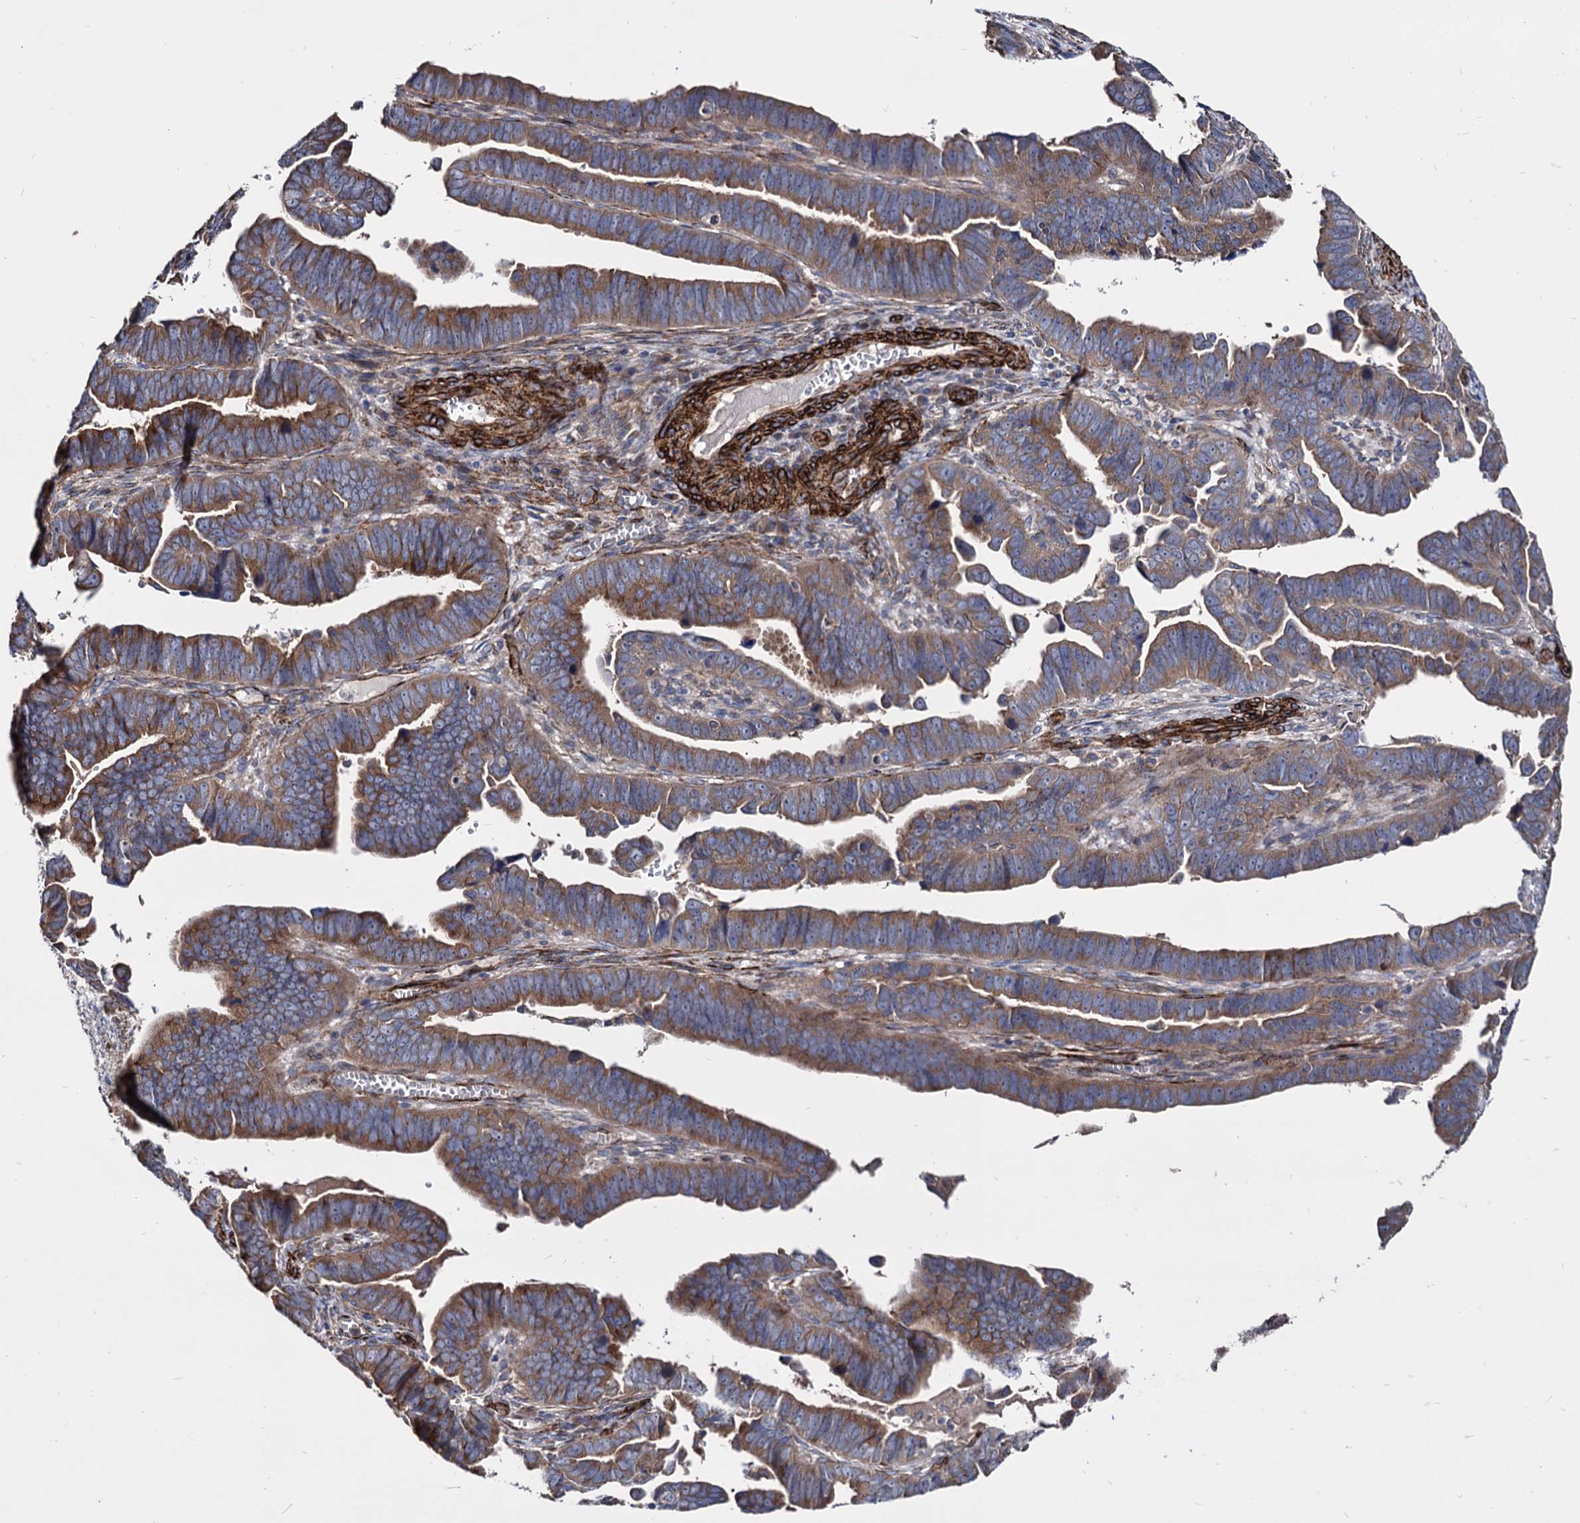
{"staining": {"intensity": "moderate", "quantity": ">75%", "location": "cytoplasmic/membranous"}, "tissue": "endometrial cancer", "cell_type": "Tumor cells", "image_type": "cancer", "snomed": [{"axis": "morphology", "description": "Adenocarcinoma, NOS"}, {"axis": "topography", "description": "Endometrium"}], "caption": "The histopathology image exhibits staining of endometrial adenocarcinoma, revealing moderate cytoplasmic/membranous protein positivity (brown color) within tumor cells.", "gene": "WDR11", "patient": {"sex": "female", "age": 75}}